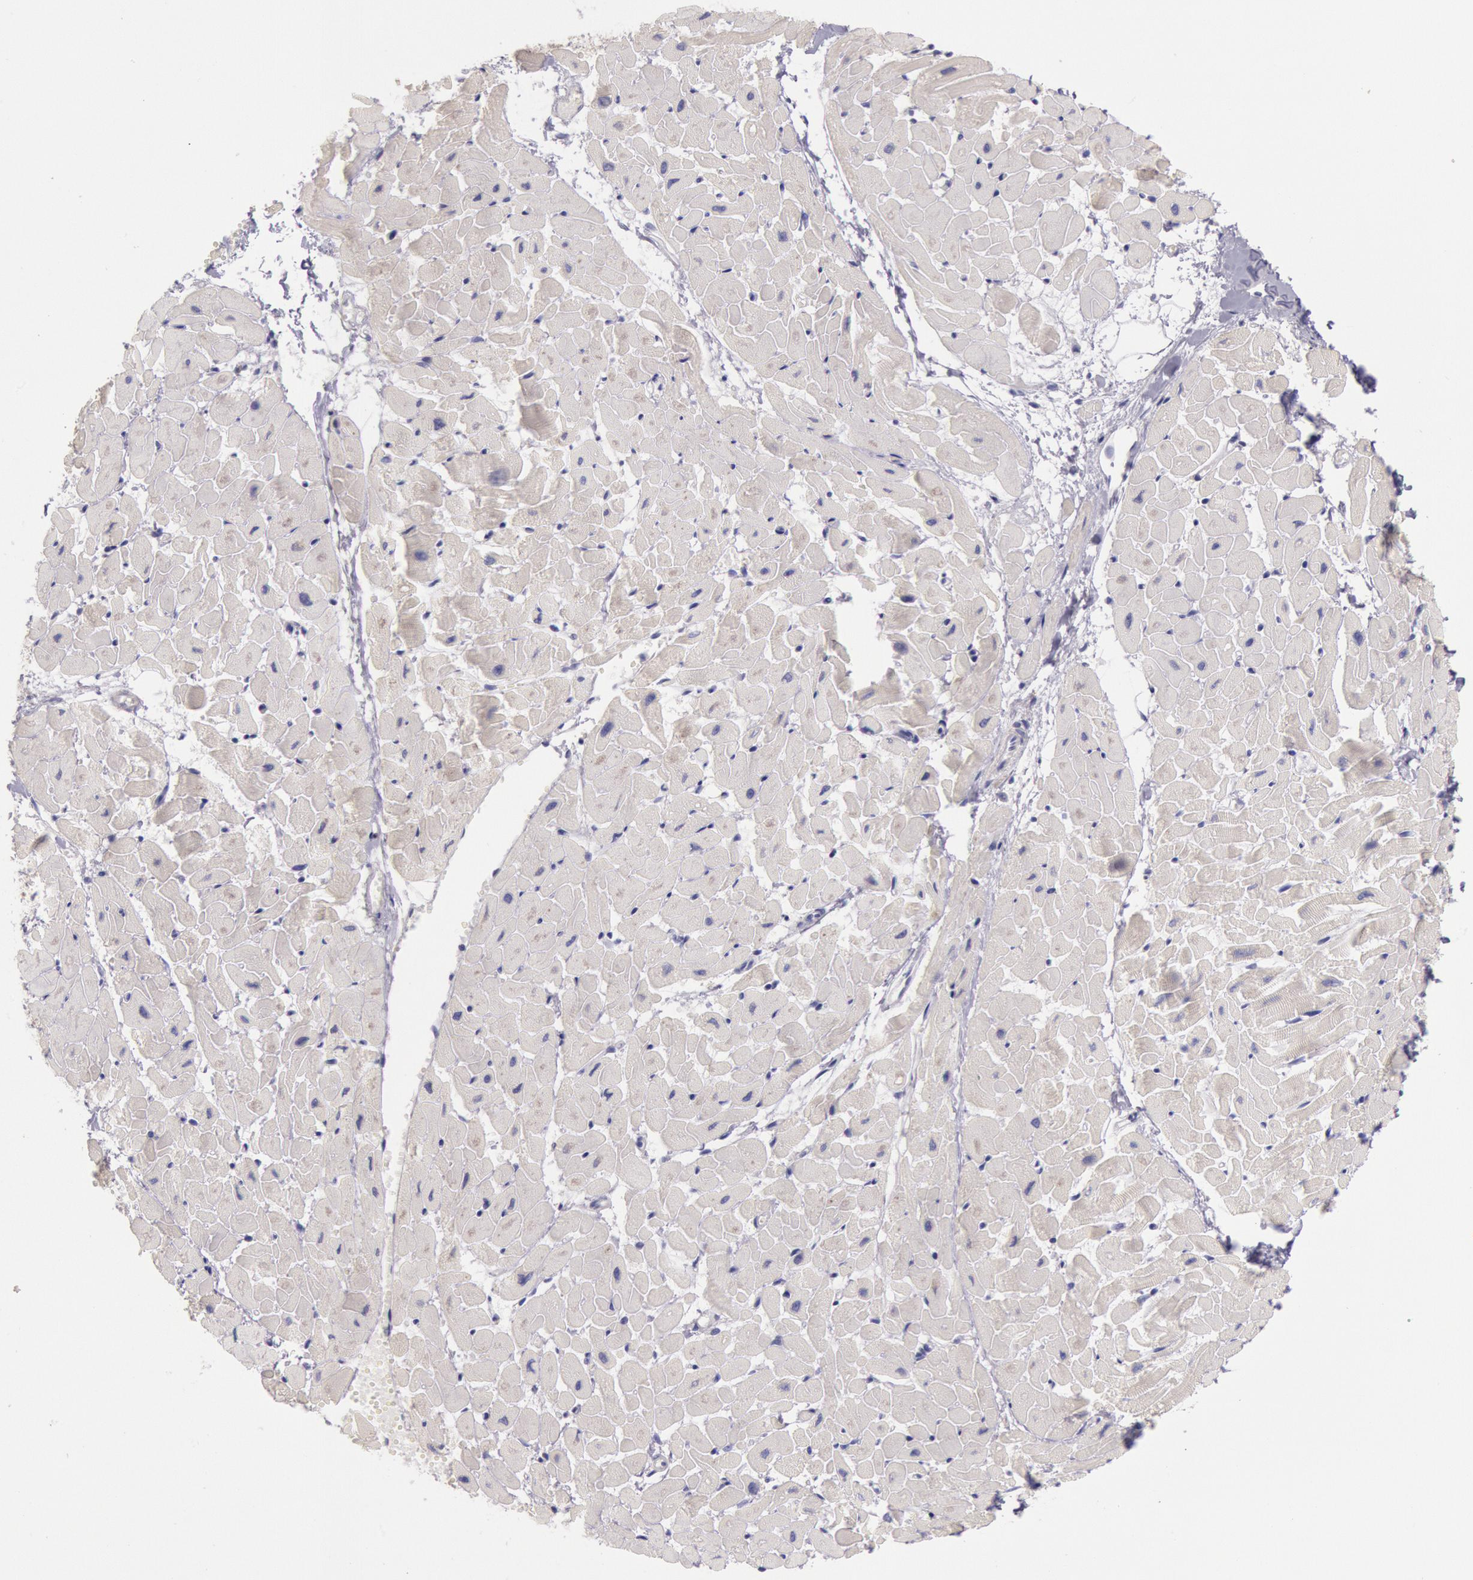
{"staining": {"intensity": "negative", "quantity": "none", "location": "none"}, "tissue": "heart muscle", "cell_type": "Cardiomyocytes", "image_type": "normal", "snomed": [{"axis": "morphology", "description": "Normal tissue, NOS"}, {"axis": "topography", "description": "Heart"}], "caption": "The immunohistochemistry (IHC) micrograph has no significant staining in cardiomyocytes of heart muscle.", "gene": "MYO5A", "patient": {"sex": "female", "age": 19}}